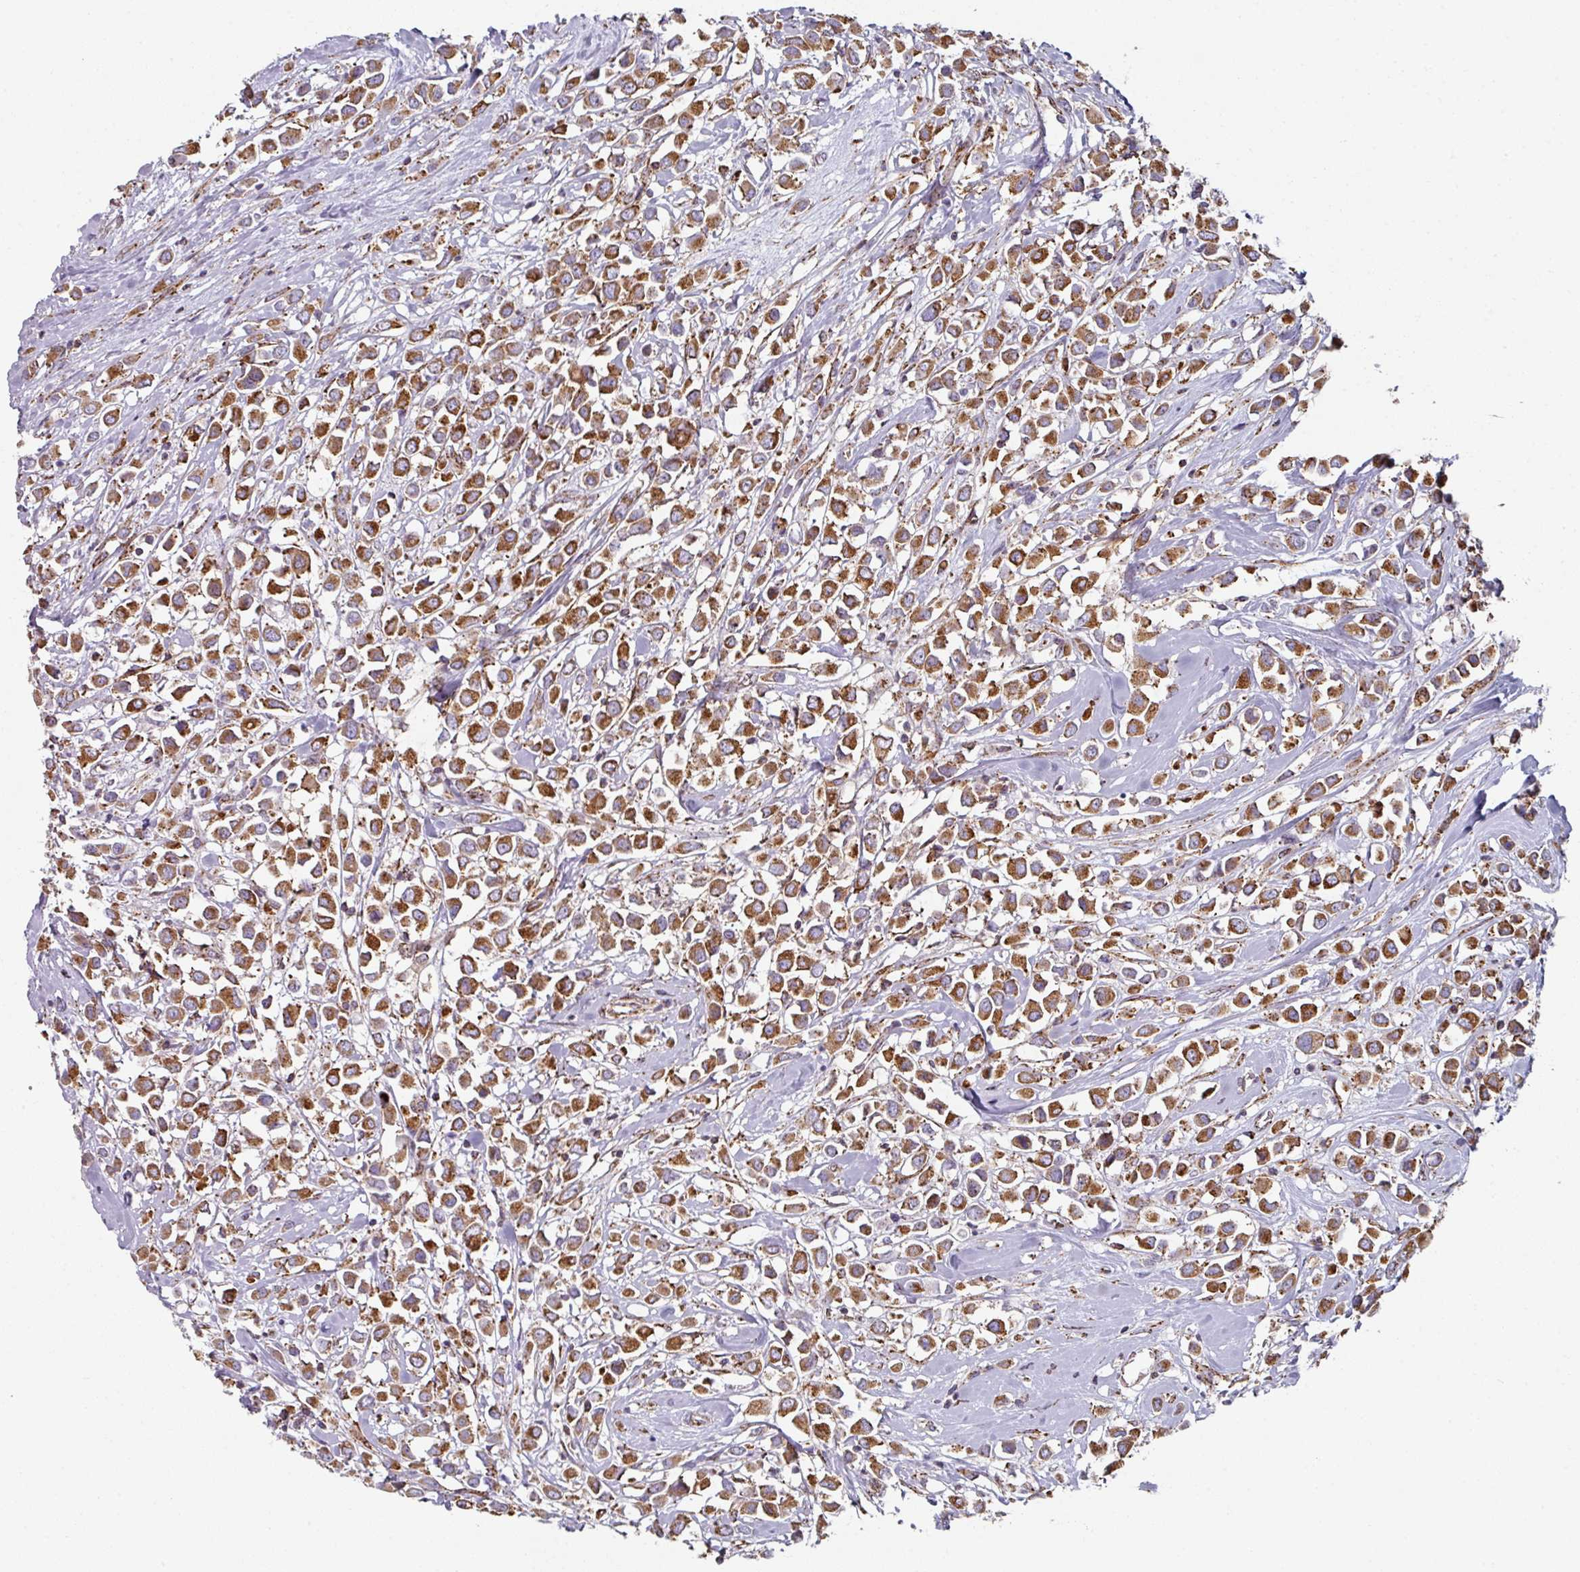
{"staining": {"intensity": "strong", "quantity": ">75%", "location": "cytoplasmic/membranous"}, "tissue": "breast cancer", "cell_type": "Tumor cells", "image_type": "cancer", "snomed": [{"axis": "morphology", "description": "Duct carcinoma"}, {"axis": "topography", "description": "Breast"}], "caption": "Immunohistochemical staining of breast cancer shows strong cytoplasmic/membranous protein positivity in about >75% of tumor cells.", "gene": "CCDC85B", "patient": {"sex": "female", "age": 61}}